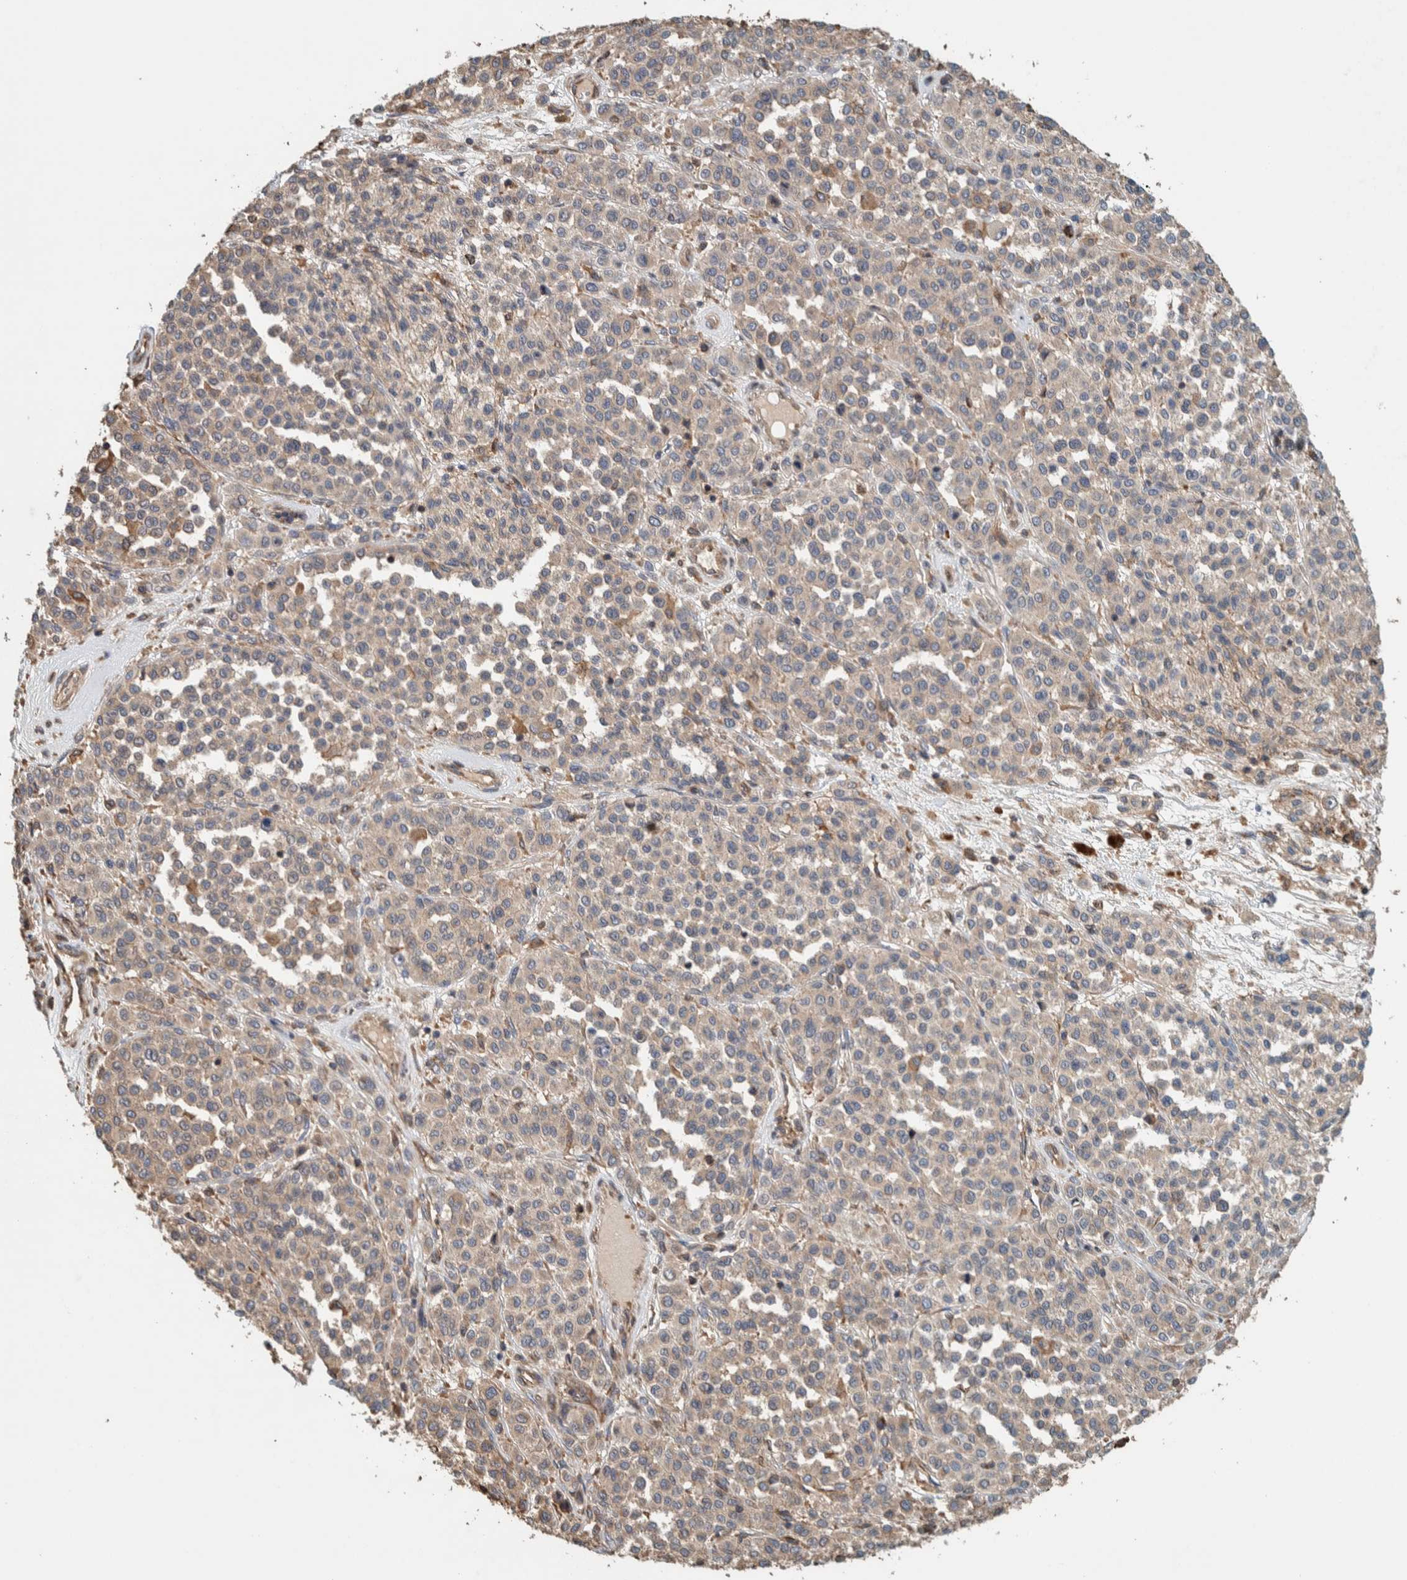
{"staining": {"intensity": "weak", "quantity": "<25%", "location": "cytoplasmic/membranous"}, "tissue": "melanoma", "cell_type": "Tumor cells", "image_type": "cancer", "snomed": [{"axis": "morphology", "description": "Malignant melanoma, Metastatic site"}, {"axis": "topography", "description": "Pancreas"}], "caption": "Tumor cells show no significant positivity in melanoma. (Brightfield microscopy of DAB (3,3'-diaminobenzidine) immunohistochemistry at high magnification).", "gene": "PLA2G3", "patient": {"sex": "female", "age": 30}}